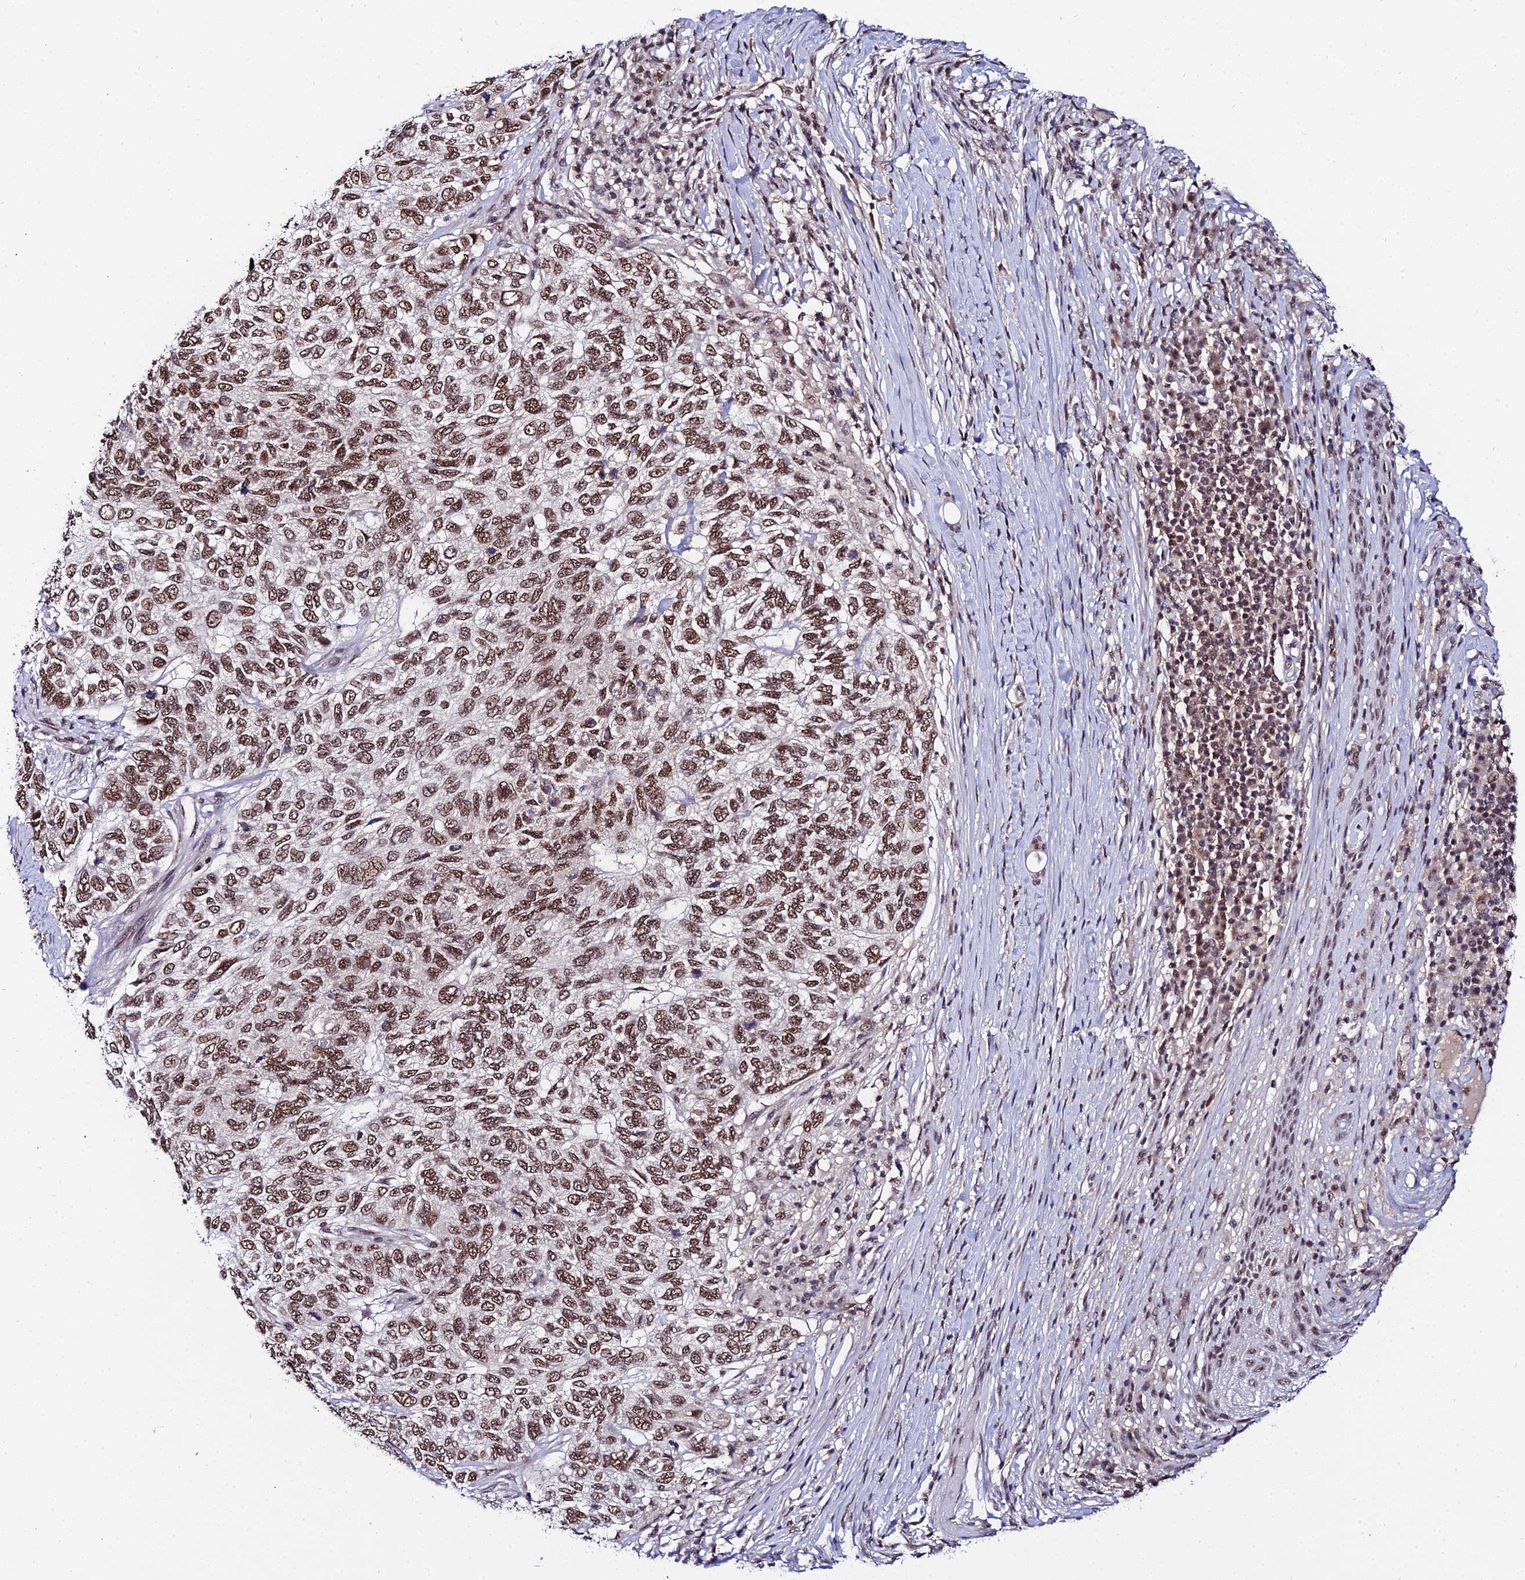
{"staining": {"intensity": "strong", "quantity": ">75%", "location": "nuclear"}, "tissue": "skin cancer", "cell_type": "Tumor cells", "image_type": "cancer", "snomed": [{"axis": "morphology", "description": "Basal cell carcinoma"}, {"axis": "topography", "description": "Skin"}], "caption": "Immunohistochemical staining of human skin cancer shows high levels of strong nuclear positivity in approximately >75% of tumor cells.", "gene": "EXOSC3", "patient": {"sex": "female", "age": 65}}